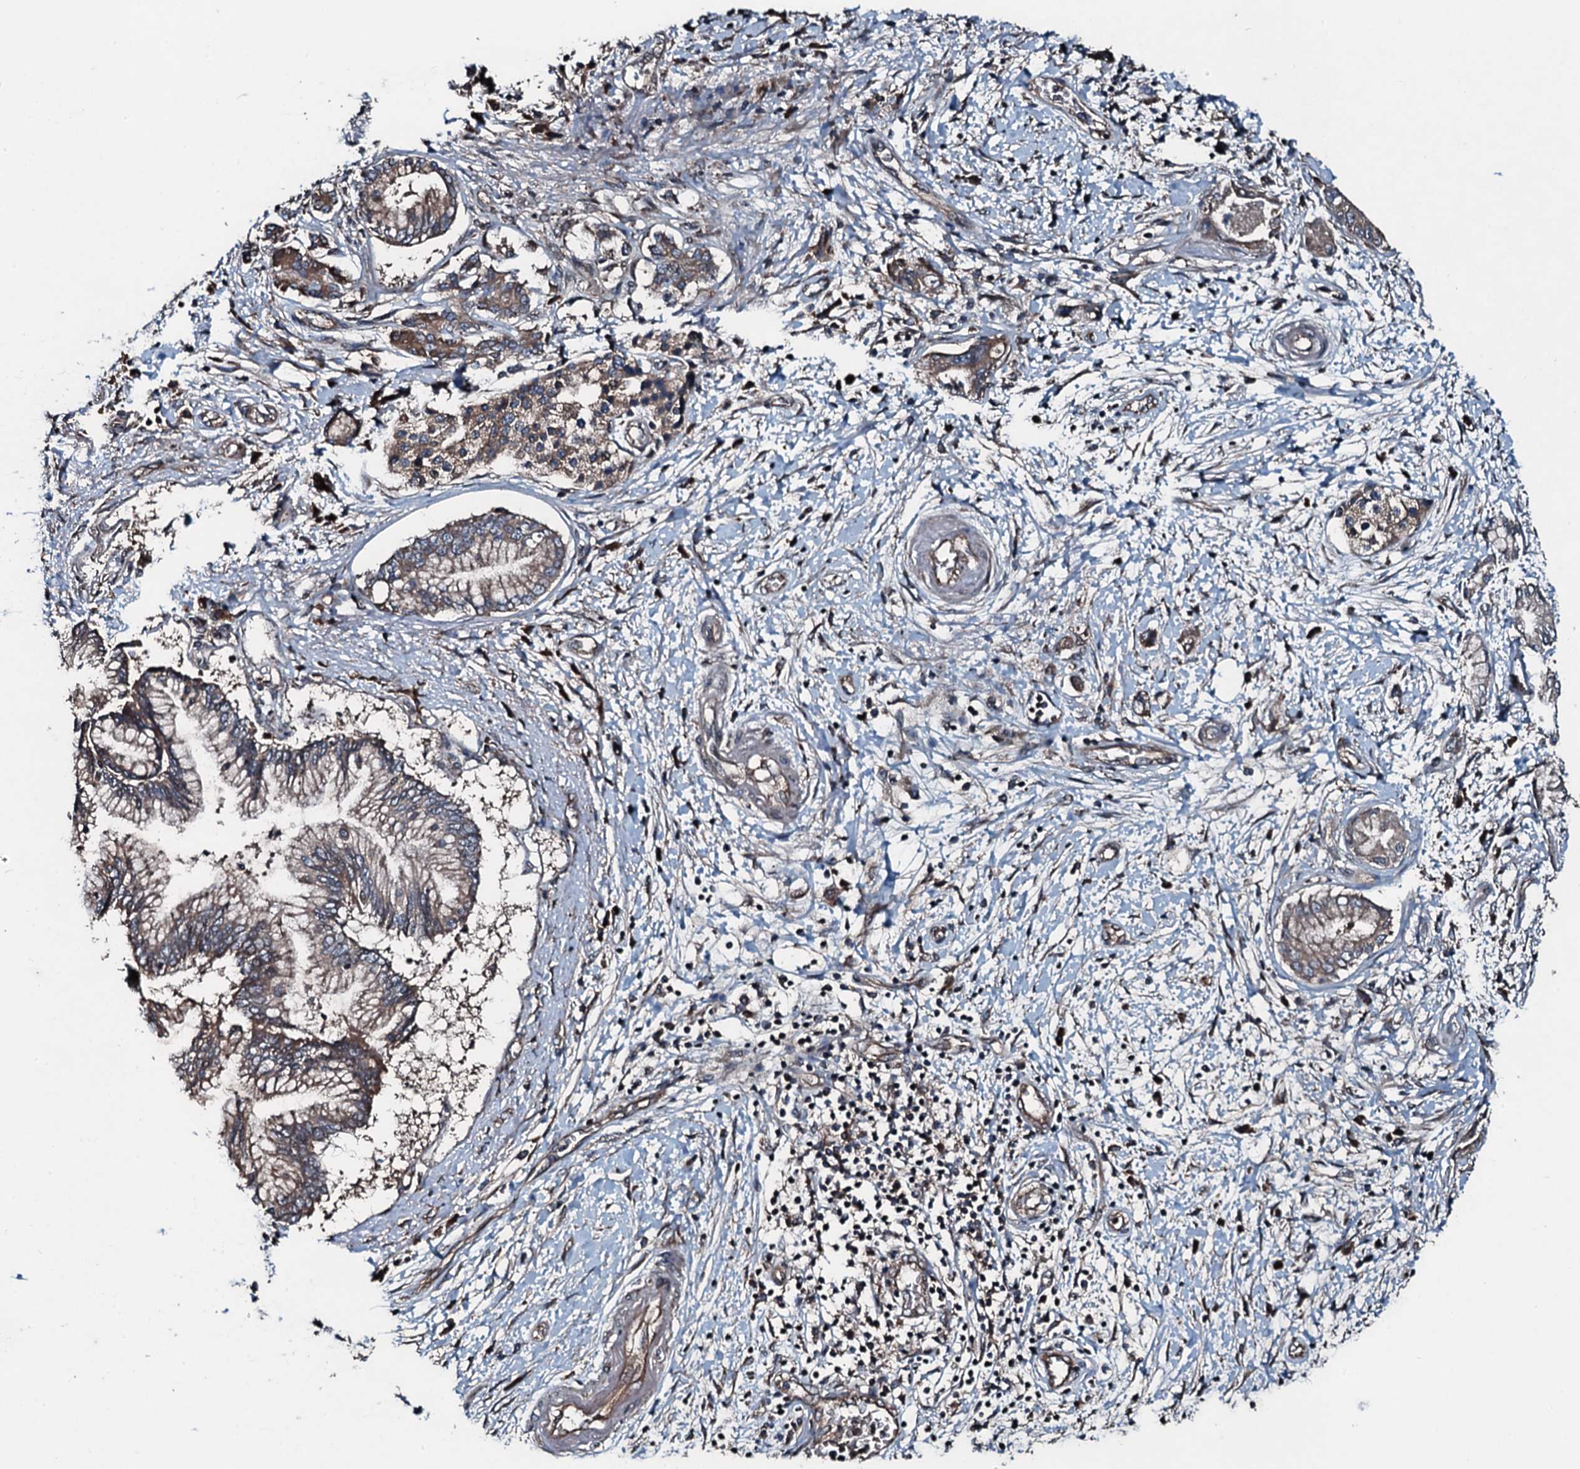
{"staining": {"intensity": "moderate", "quantity": ">75%", "location": "cytoplasmic/membranous"}, "tissue": "pancreatic cancer", "cell_type": "Tumor cells", "image_type": "cancer", "snomed": [{"axis": "morphology", "description": "Adenocarcinoma, NOS"}, {"axis": "topography", "description": "Pancreas"}], "caption": "This is a histology image of immunohistochemistry staining of pancreatic cancer, which shows moderate expression in the cytoplasmic/membranous of tumor cells.", "gene": "AARS1", "patient": {"sex": "female", "age": 73}}